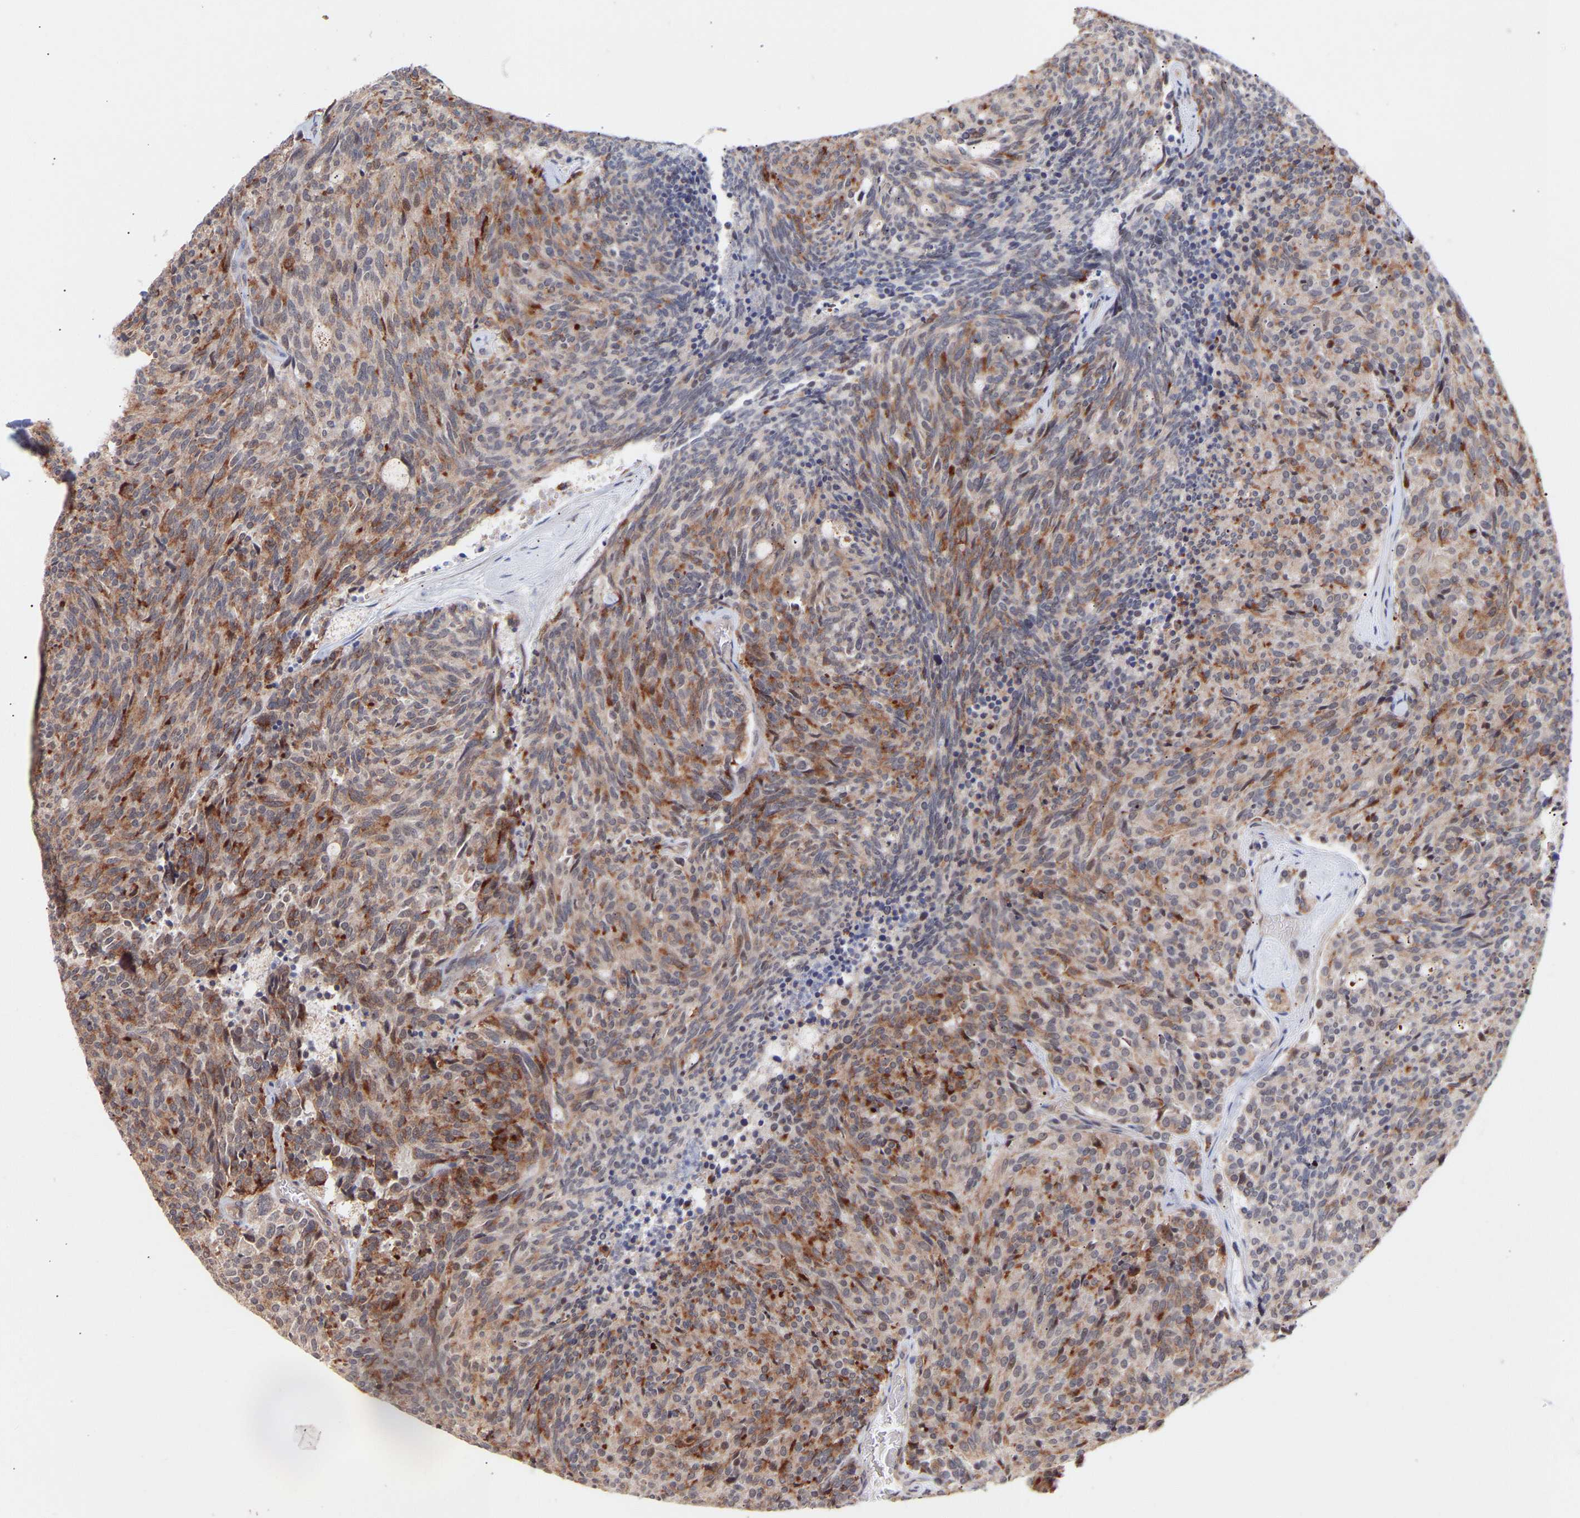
{"staining": {"intensity": "moderate", "quantity": "25%-75%", "location": "cytoplasmic/membranous"}, "tissue": "carcinoid", "cell_type": "Tumor cells", "image_type": "cancer", "snomed": [{"axis": "morphology", "description": "Carcinoid, malignant, NOS"}, {"axis": "topography", "description": "Pancreas"}], "caption": "Carcinoid stained with DAB (3,3'-diaminobenzidine) IHC displays medium levels of moderate cytoplasmic/membranous staining in about 25%-75% of tumor cells. Ihc stains the protein in brown and the nuclei are stained blue.", "gene": "PDLIM5", "patient": {"sex": "female", "age": 54}}